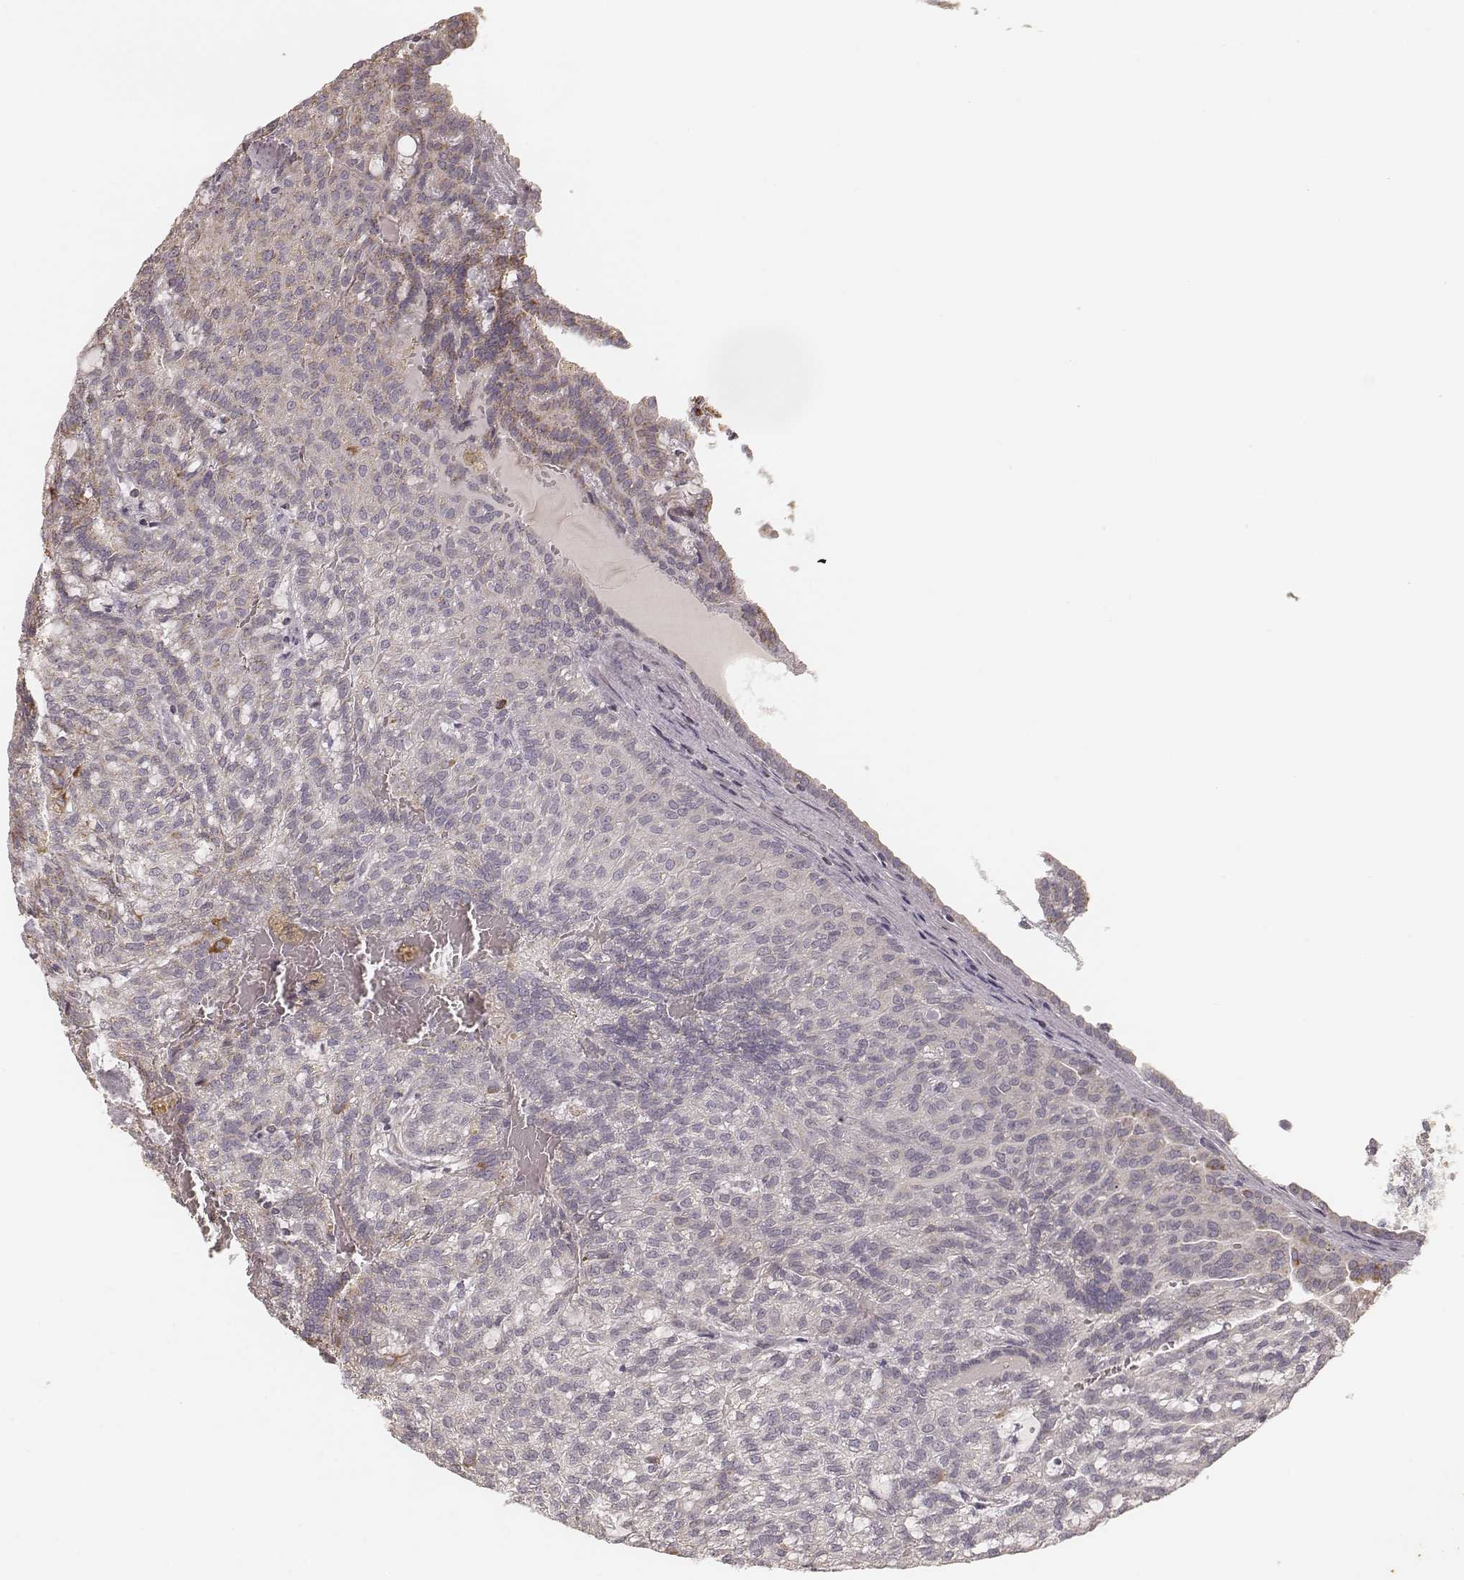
{"staining": {"intensity": "negative", "quantity": "none", "location": "none"}, "tissue": "renal cancer", "cell_type": "Tumor cells", "image_type": "cancer", "snomed": [{"axis": "morphology", "description": "Adenocarcinoma, NOS"}, {"axis": "topography", "description": "Kidney"}], "caption": "This image is of renal cancer stained with immunohistochemistry to label a protein in brown with the nuclei are counter-stained blue. There is no staining in tumor cells. (IHC, brightfield microscopy, high magnification).", "gene": "CS", "patient": {"sex": "male", "age": 63}}